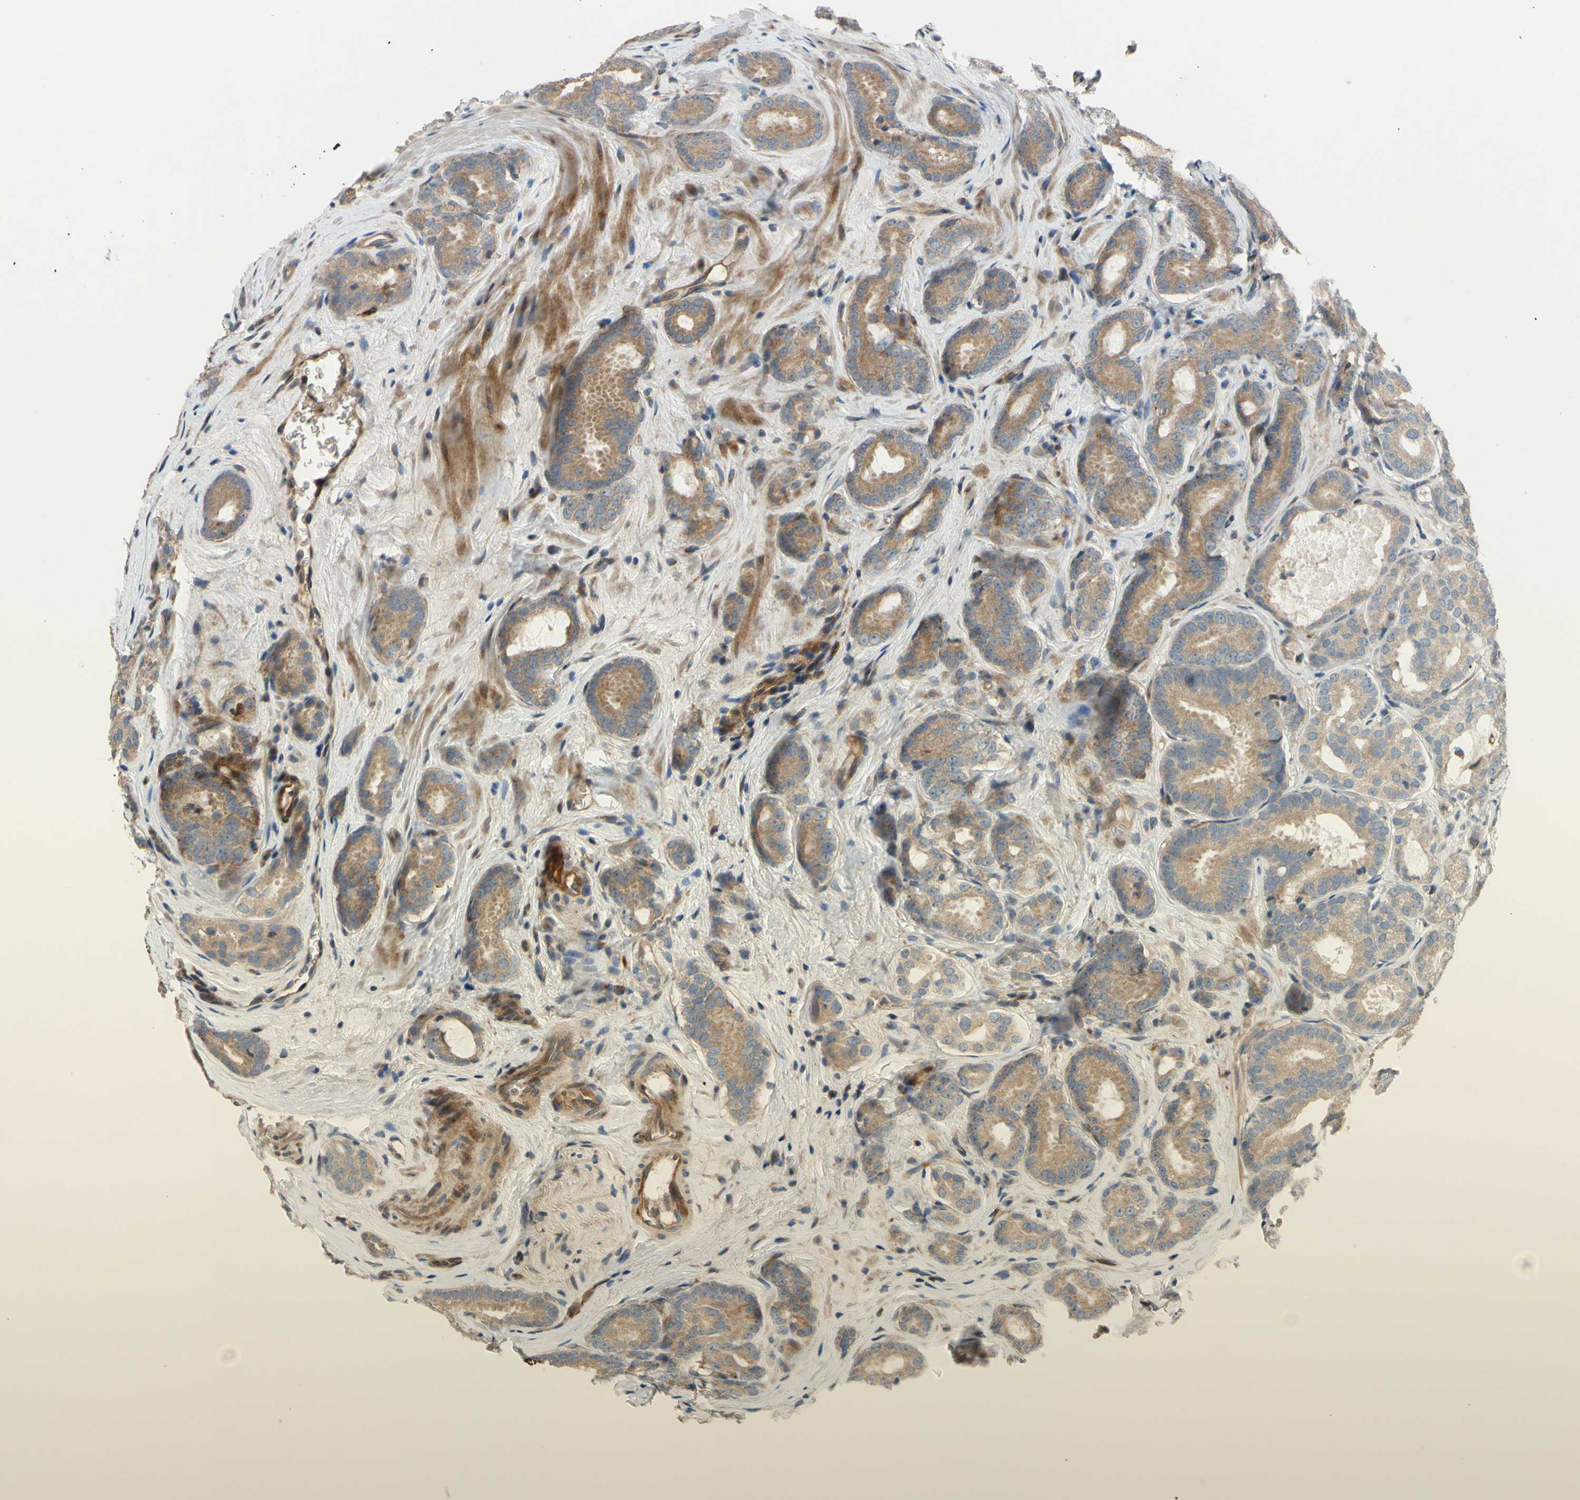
{"staining": {"intensity": "moderate", "quantity": ">75%", "location": "cytoplasmic/membranous"}, "tissue": "prostate cancer", "cell_type": "Tumor cells", "image_type": "cancer", "snomed": [{"axis": "morphology", "description": "Adenocarcinoma, High grade"}, {"axis": "topography", "description": "Prostate"}], "caption": "The immunohistochemical stain labels moderate cytoplasmic/membranous staining in tumor cells of prostate cancer tissue. Ihc stains the protein in brown and the nuclei are stained blue.", "gene": "SPTLC1", "patient": {"sex": "male", "age": 64}}